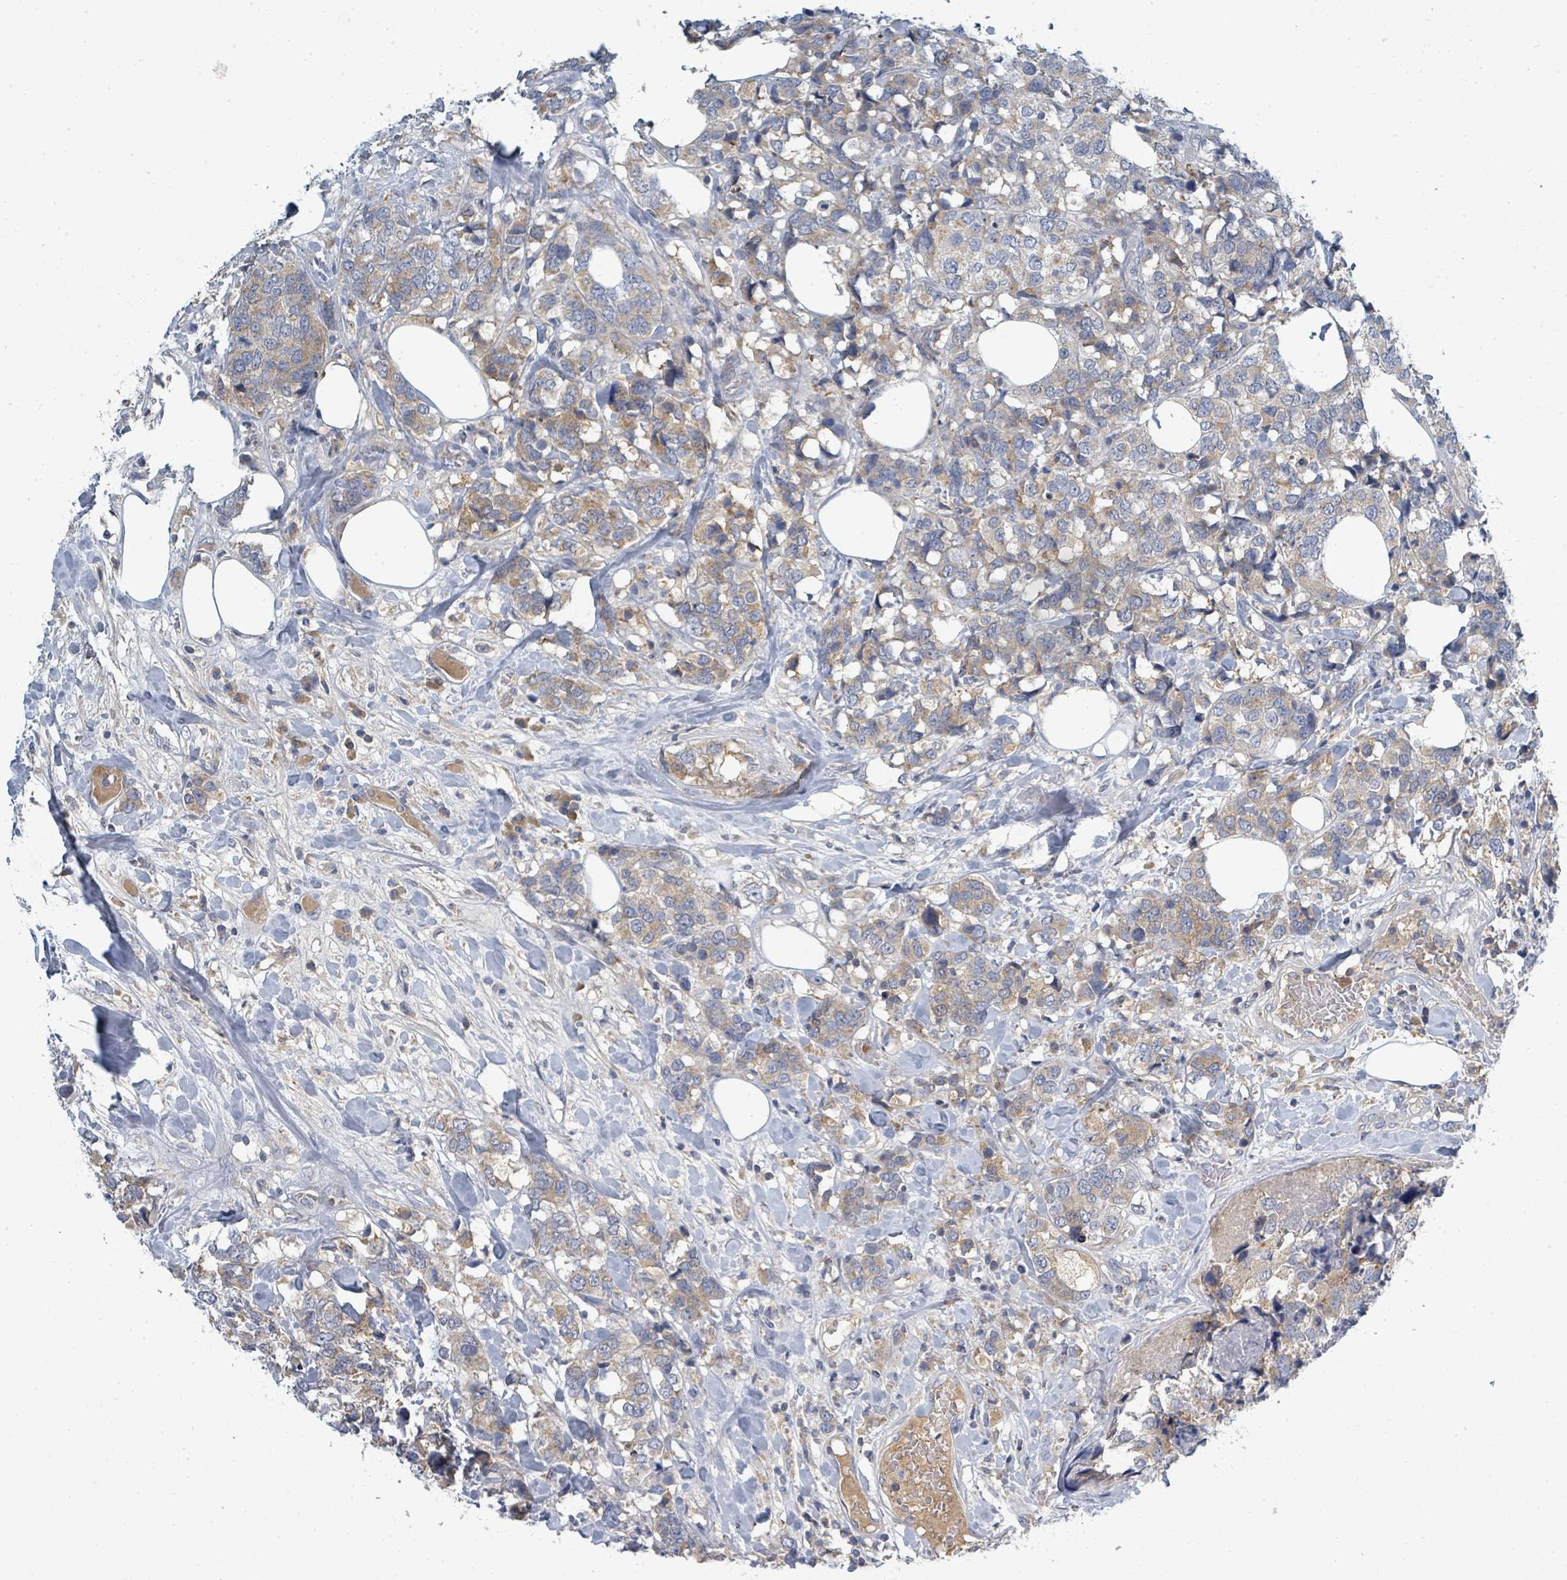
{"staining": {"intensity": "weak", "quantity": "25%-75%", "location": "cytoplasmic/membranous"}, "tissue": "breast cancer", "cell_type": "Tumor cells", "image_type": "cancer", "snomed": [{"axis": "morphology", "description": "Lobular carcinoma"}, {"axis": "topography", "description": "Breast"}], "caption": "About 25%-75% of tumor cells in lobular carcinoma (breast) show weak cytoplasmic/membranous protein staining as visualized by brown immunohistochemical staining.", "gene": "SLC25A23", "patient": {"sex": "female", "age": 59}}